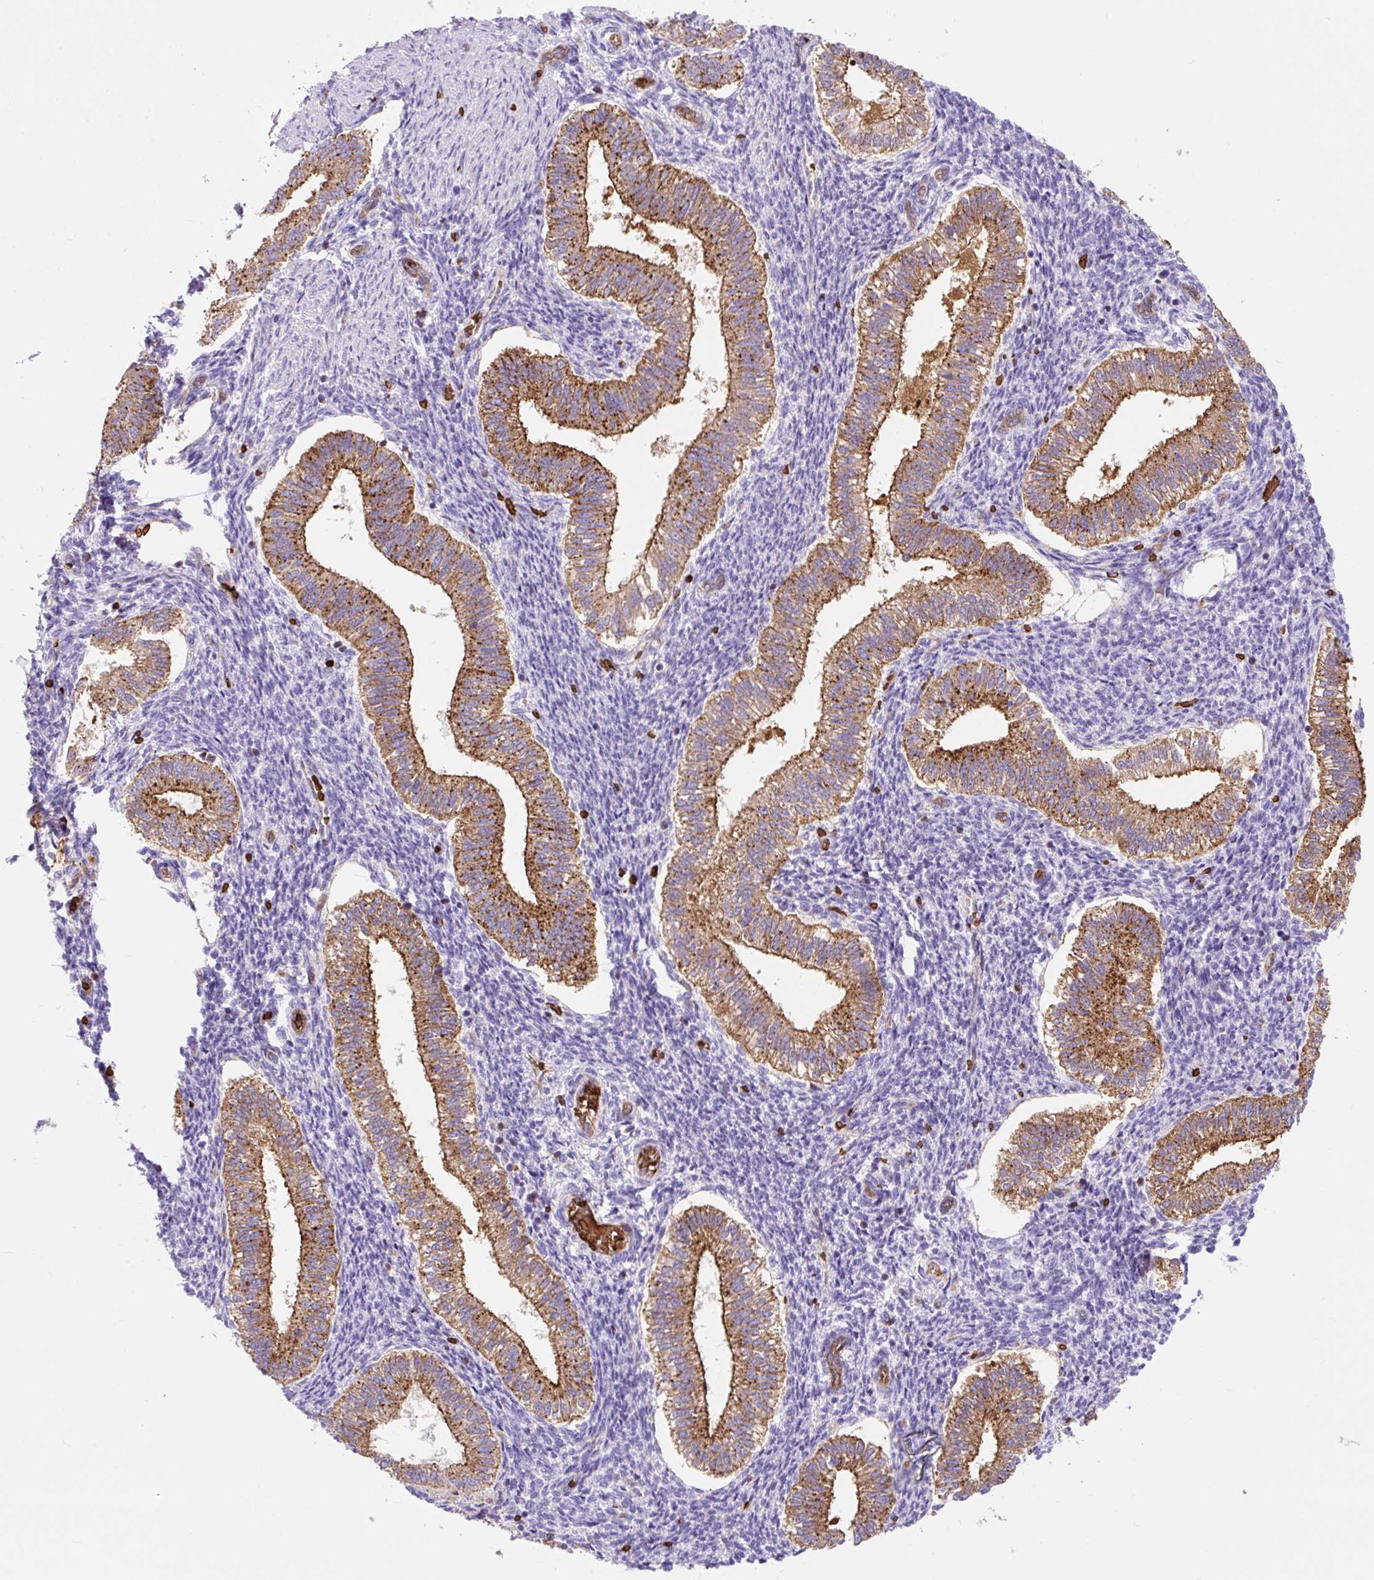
{"staining": {"intensity": "strong", "quantity": "<25%", "location": "cytoplasmic/membranous"}, "tissue": "endometrium", "cell_type": "Cells in endometrial stroma", "image_type": "normal", "snomed": [{"axis": "morphology", "description": "Normal tissue, NOS"}, {"axis": "topography", "description": "Endometrium"}], "caption": "Cells in endometrial stroma show medium levels of strong cytoplasmic/membranous staining in about <25% of cells in unremarkable endometrium.", "gene": "HIP1R", "patient": {"sex": "female", "age": 25}}